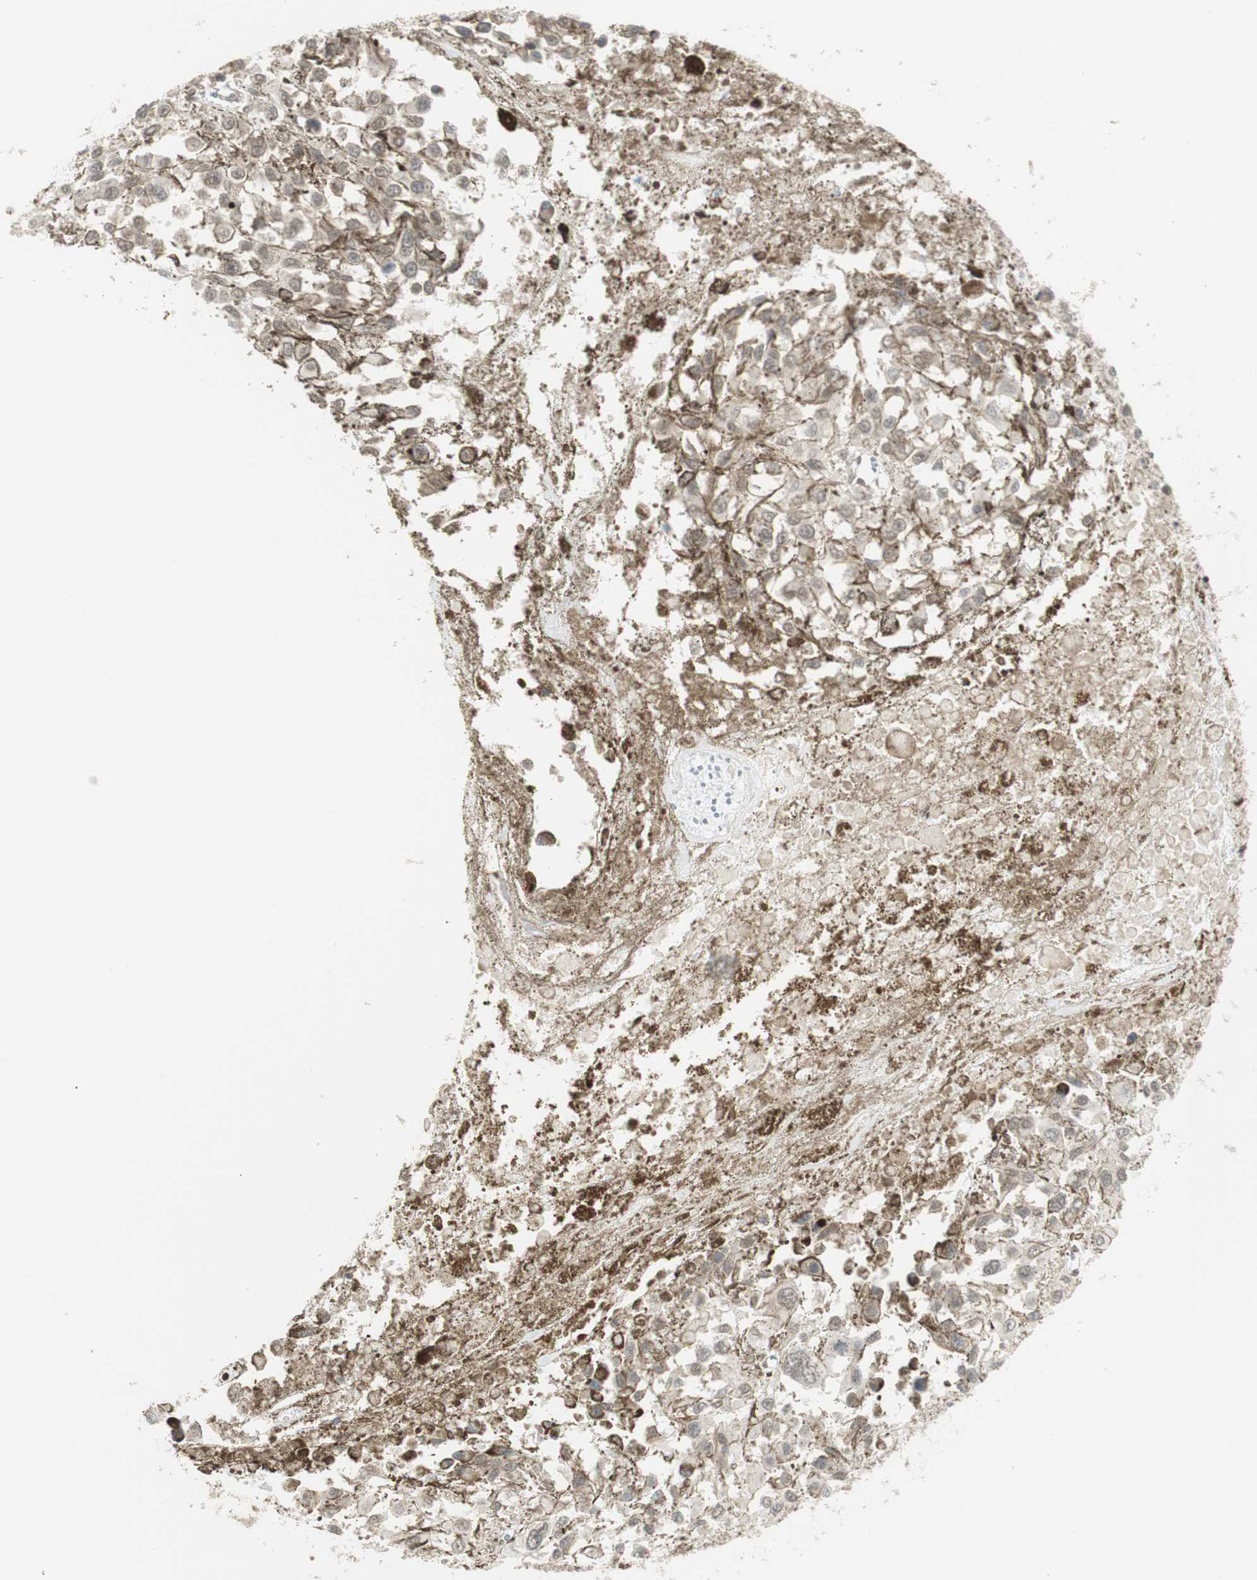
{"staining": {"intensity": "weak", "quantity": ">75%", "location": "cytoplasmic/membranous"}, "tissue": "melanoma", "cell_type": "Tumor cells", "image_type": "cancer", "snomed": [{"axis": "morphology", "description": "Malignant melanoma, Metastatic site"}, {"axis": "topography", "description": "Lymph node"}], "caption": "An IHC image of neoplastic tissue is shown. Protein staining in brown highlights weak cytoplasmic/membranous positivity in melanoma within tumor cells.", "gene": "BRMS1", "patient": {"sex": "male", "age": 59}}